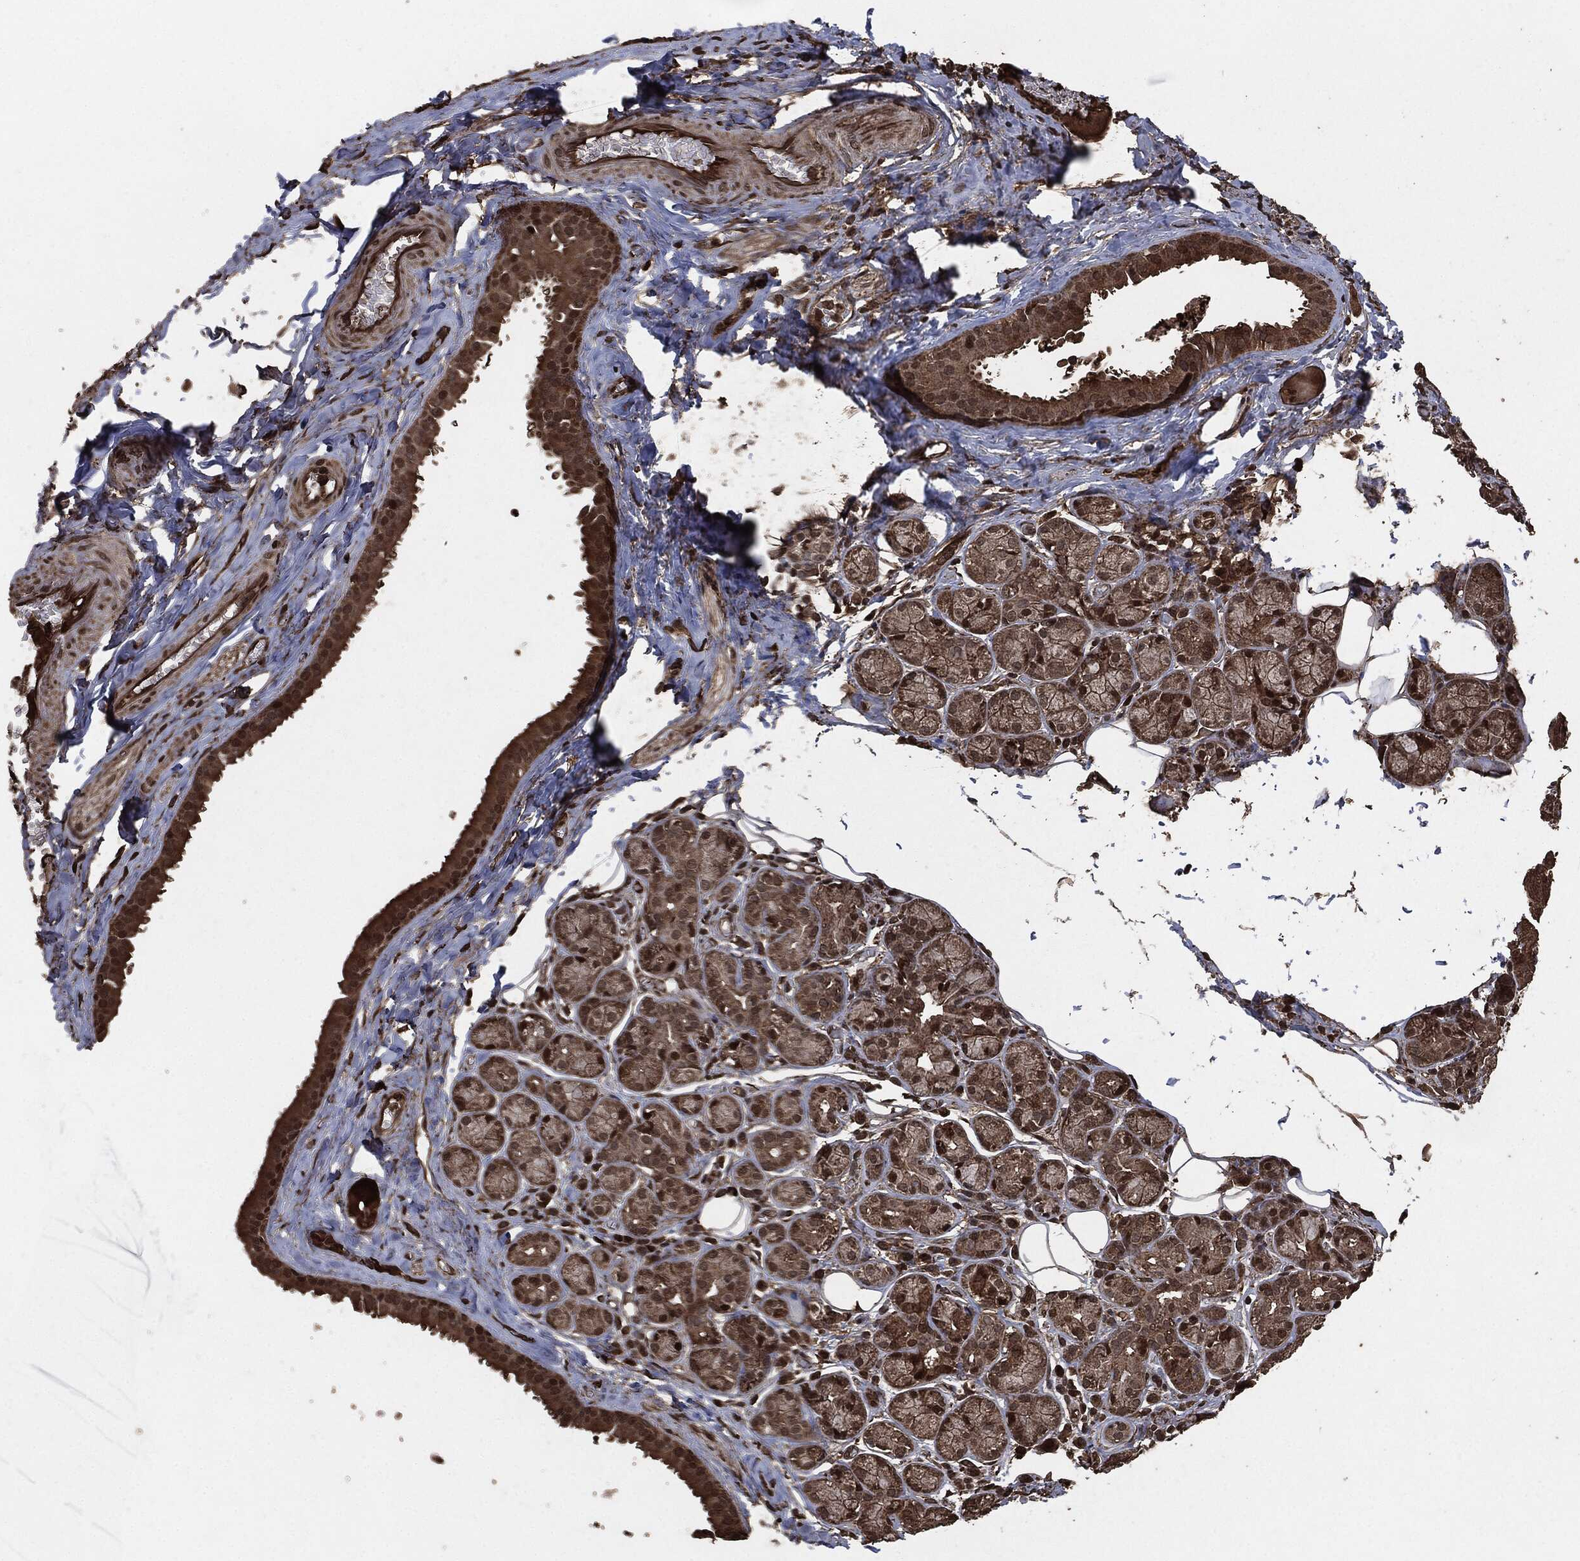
{"staining": {"intensity": "strong", "quantity": "25%-75%", "location": "cytoplasmic/membranous,nuclear"}, "tissue": "salivary gland", "cell_type": "Glandular cells", "image_type": "normal", "snomed": [{"axis": "morphology", "description": "Normal tissue, NOS"}, {"axis": "topography", "description": "Salivary gland"}], "caption": "A high-resolution micrograph shows IHC staining of benign salivary gland, which demonstrates strong cytoplasmic/membranous,nuclear positivity in about 25%-75% of glandular cells. Using DAB (brown) and hematoxylin (blue) stains, captured at high magnification using brightfield microscopy.", "gene": "EGFR", "patient": {"sex": "male", "age": 71}}